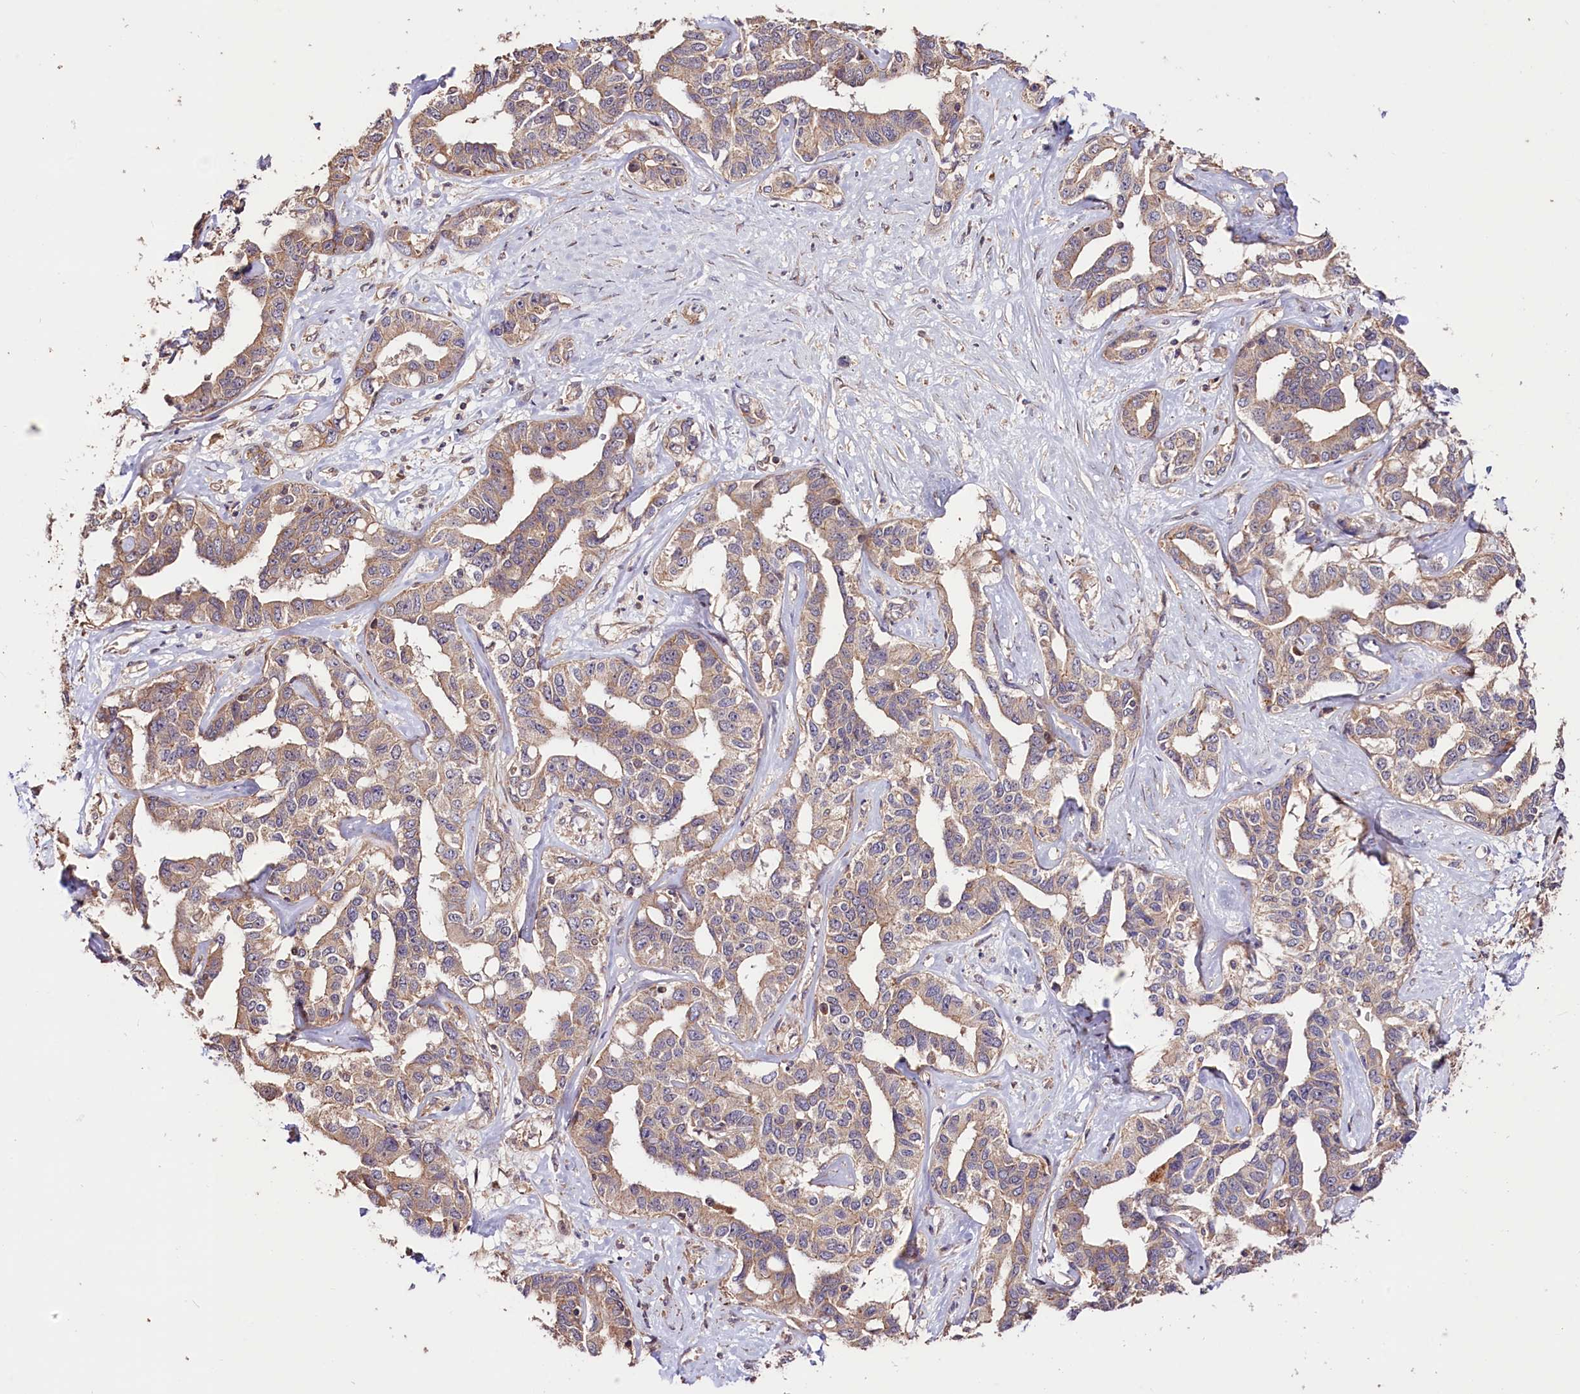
{"staining": {"intensity": "weak", "quantity": "<25%", "location": "cytoplasmic/membranous"}, "tissue": "liver cancer", "cell_type": "Tumor cells", "image_type": "cancer", "snomed": [{"axis": "morphology", "description": "Cholangiocarcinoma"}, {"axis": "topography", "description": "Liver"}], "caption": "Tumor cells show no significant protein staining in liver cholangiocarcinoma.", "gene": "CES3", "patient": {"sex": "male", "age": 59}}